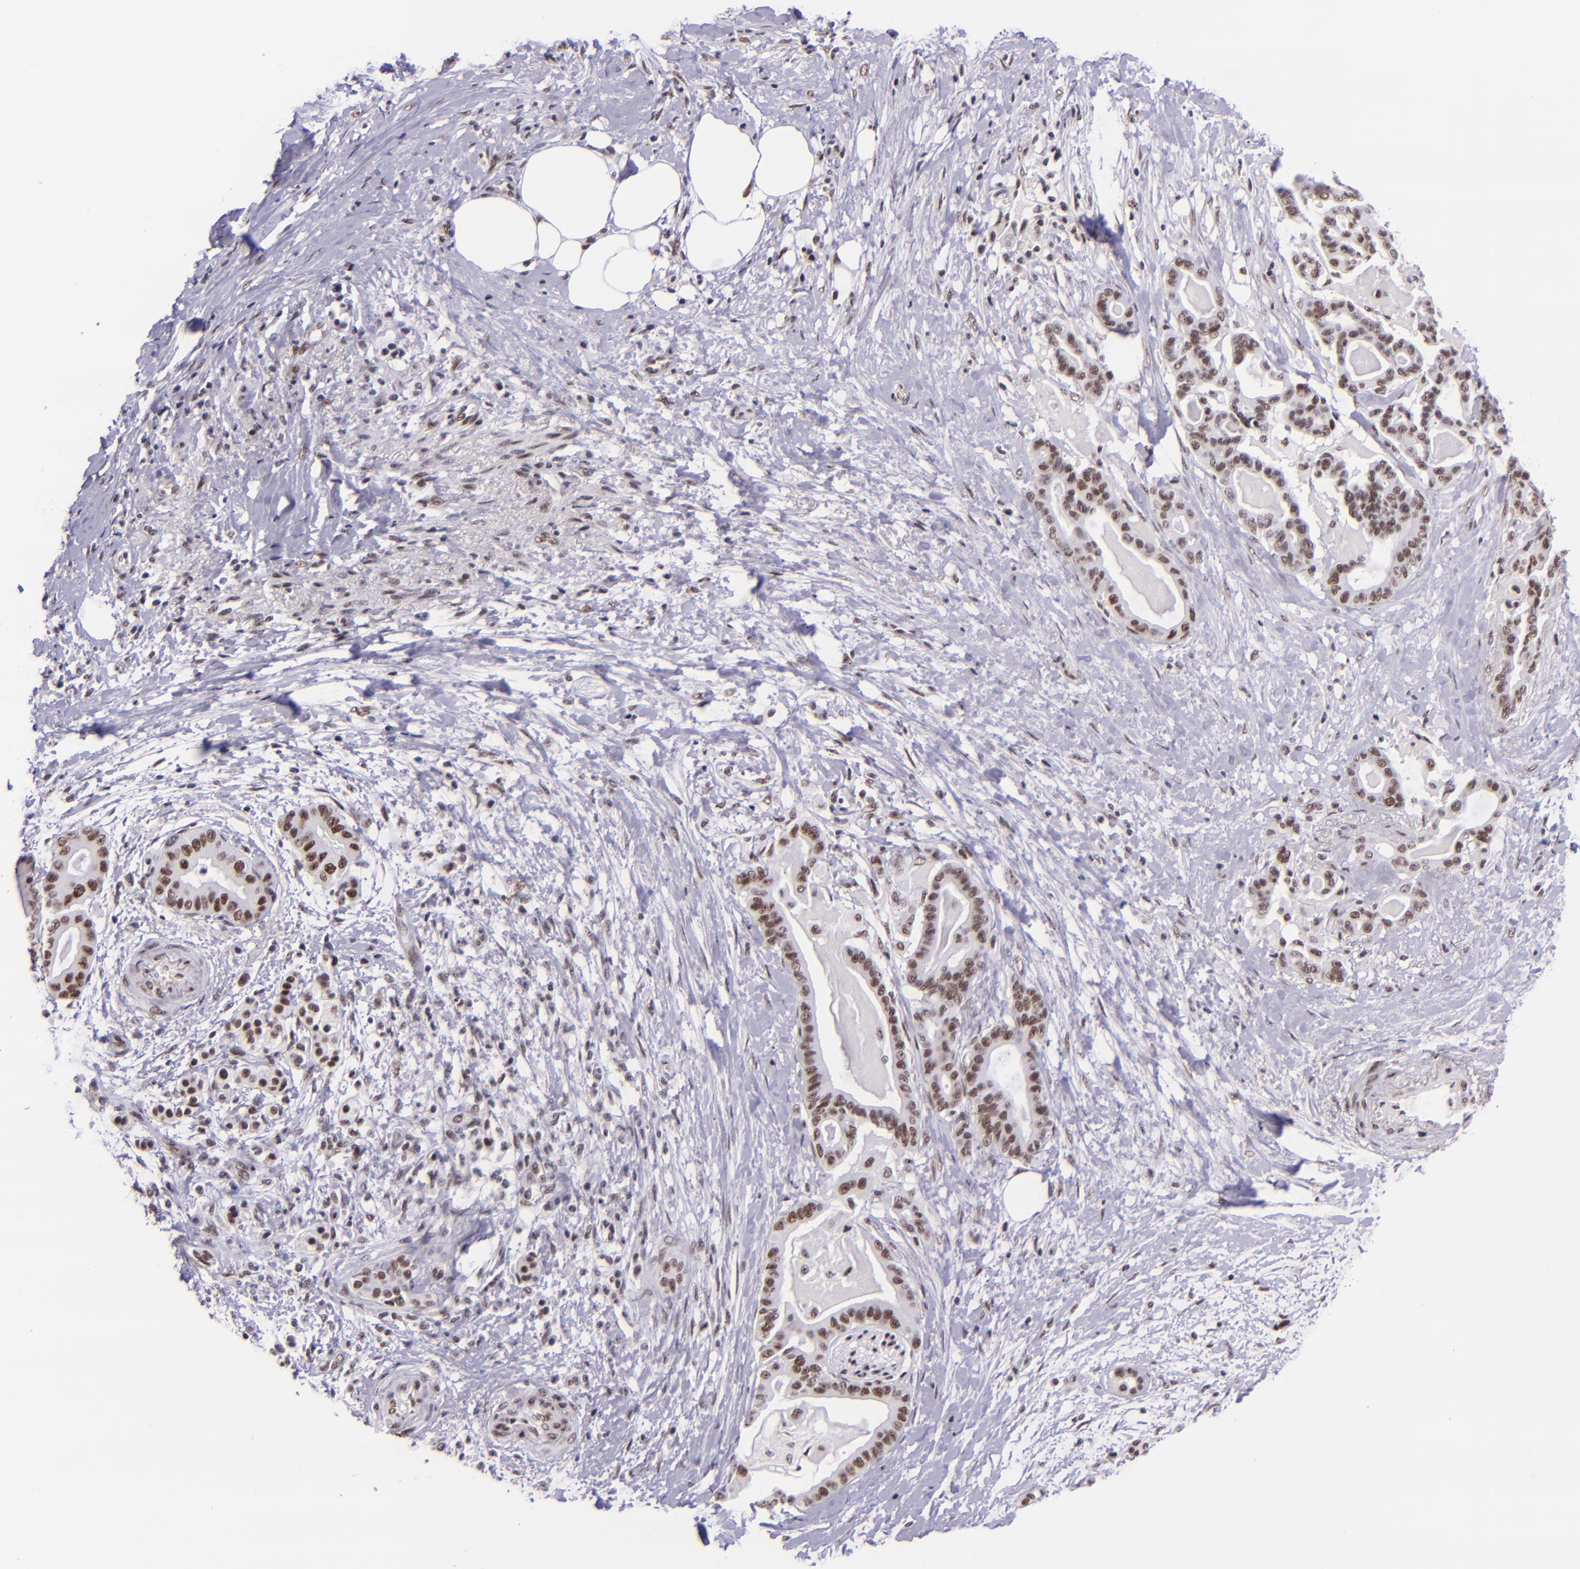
{"staining": {"intensity": "moderate", "quantity": ">75%", "location": "nuclear"}, "tissue": "pancreatic cancer", "cell_type": "Tumor cells", "image_type": "cancer", "snomed": [{"axis": "morphology", "description": "Adenocarcinoma, NOS"}, {"axis": "topography", "description": "Pancreas"}], "caption": "Immunohistochemical staining of human pancreatic adenocarcinoma shows medium levels of moderate nuclear staining in about >75% of tumor cells.", "gene": "GPKOW", "patient": {"sex": "male", "age": 63}}